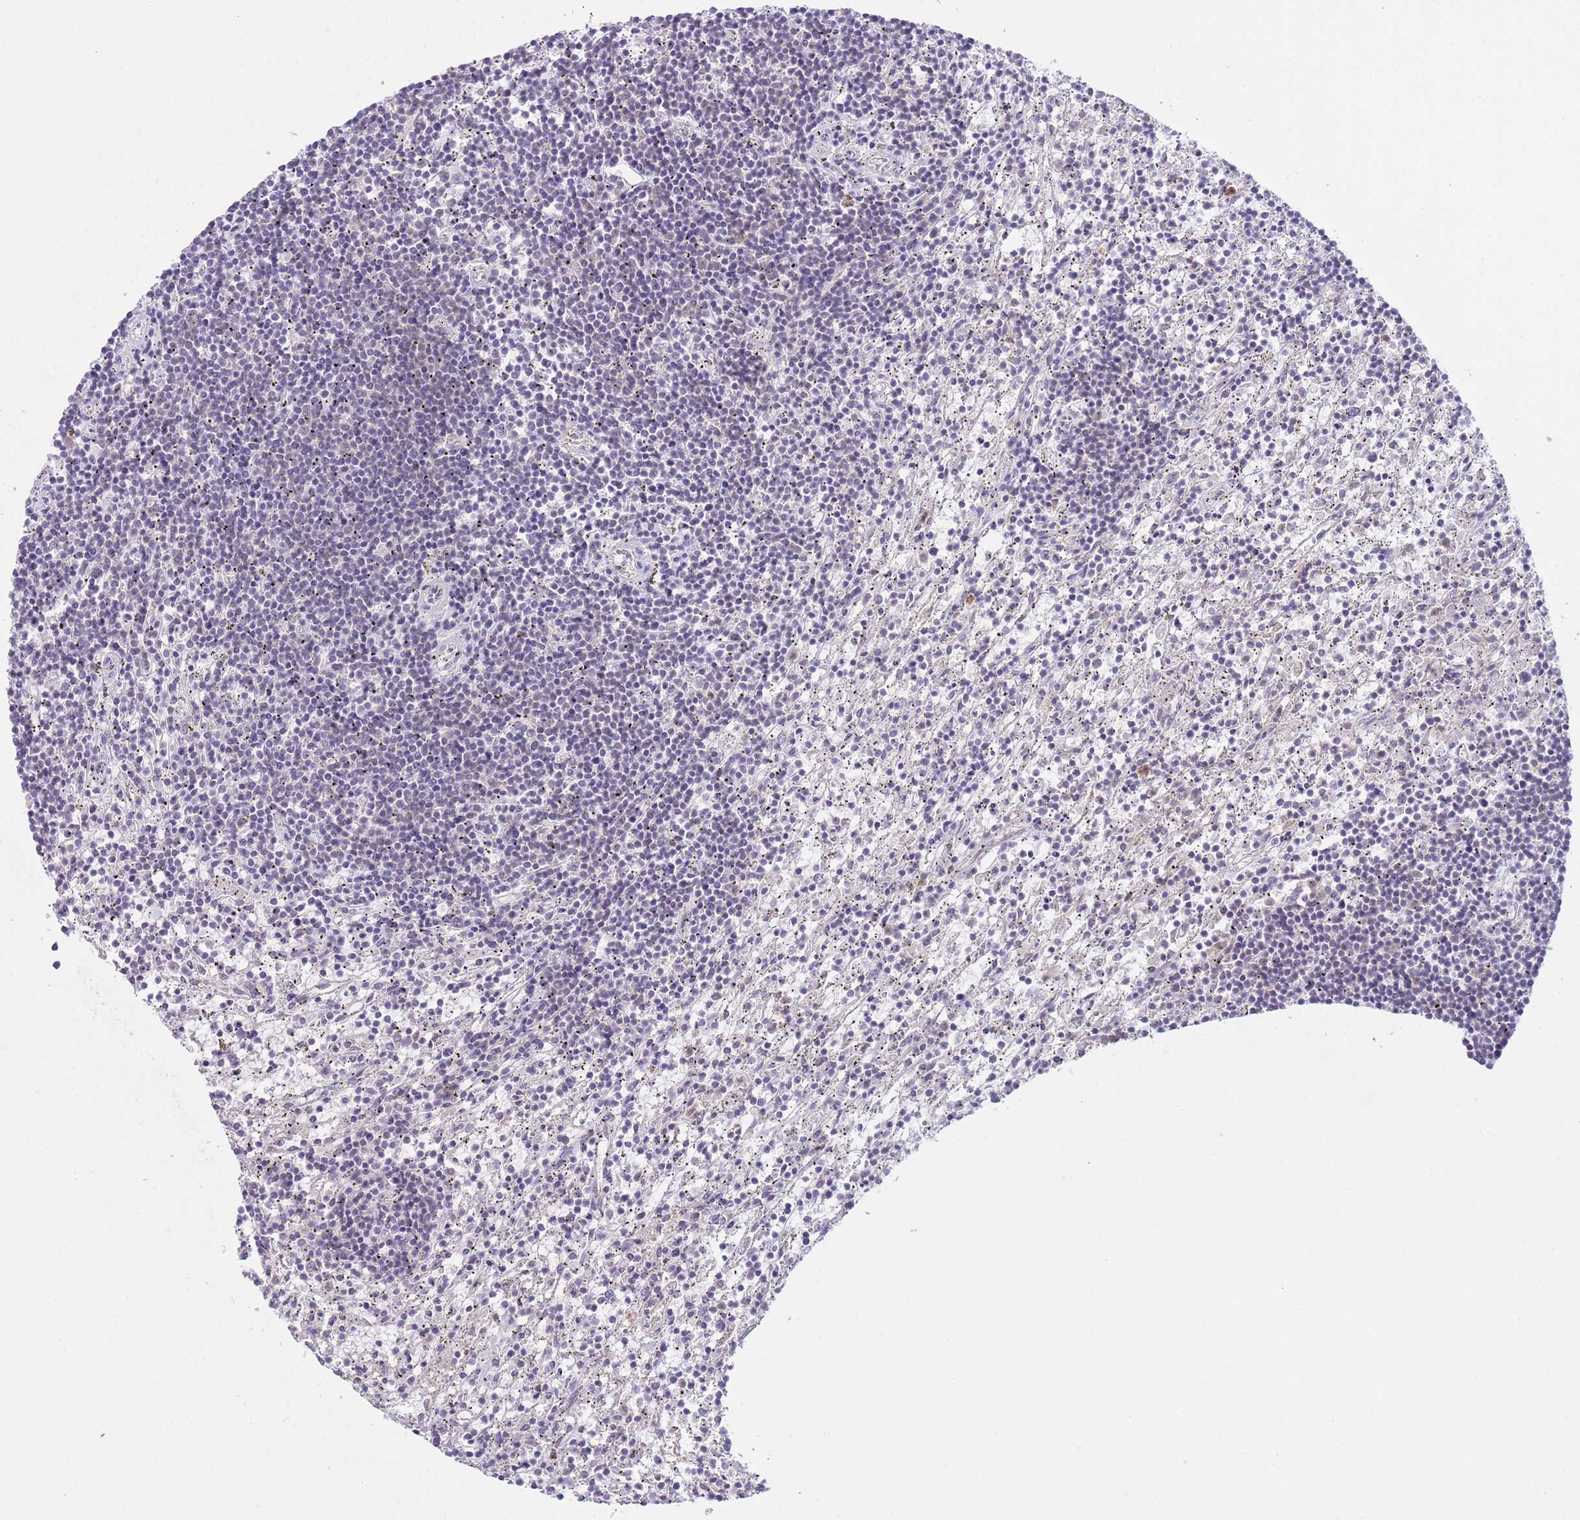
{"staining": {"intensity": "weak", "quantity": "<25%", "location": "cytoplasmic/membranous"}, "tissue": "lymphoma", "cell_type": "Tumor cells", "image_type": "cancer", "snomed": [{"axis": "morphology", "description": "Malignant lymphoma, non-Hodgkin's type, Low grade"}, {"axis": "topography", "description": "Spleen"}], "caption": "Low-grade malignant lymphoma, non-Hodgkin's type was stained to show a protein in brown. There is no significant expression in tumor cells.", "gene": "COPE", "patient": {"sex": "male", "age": 76}}